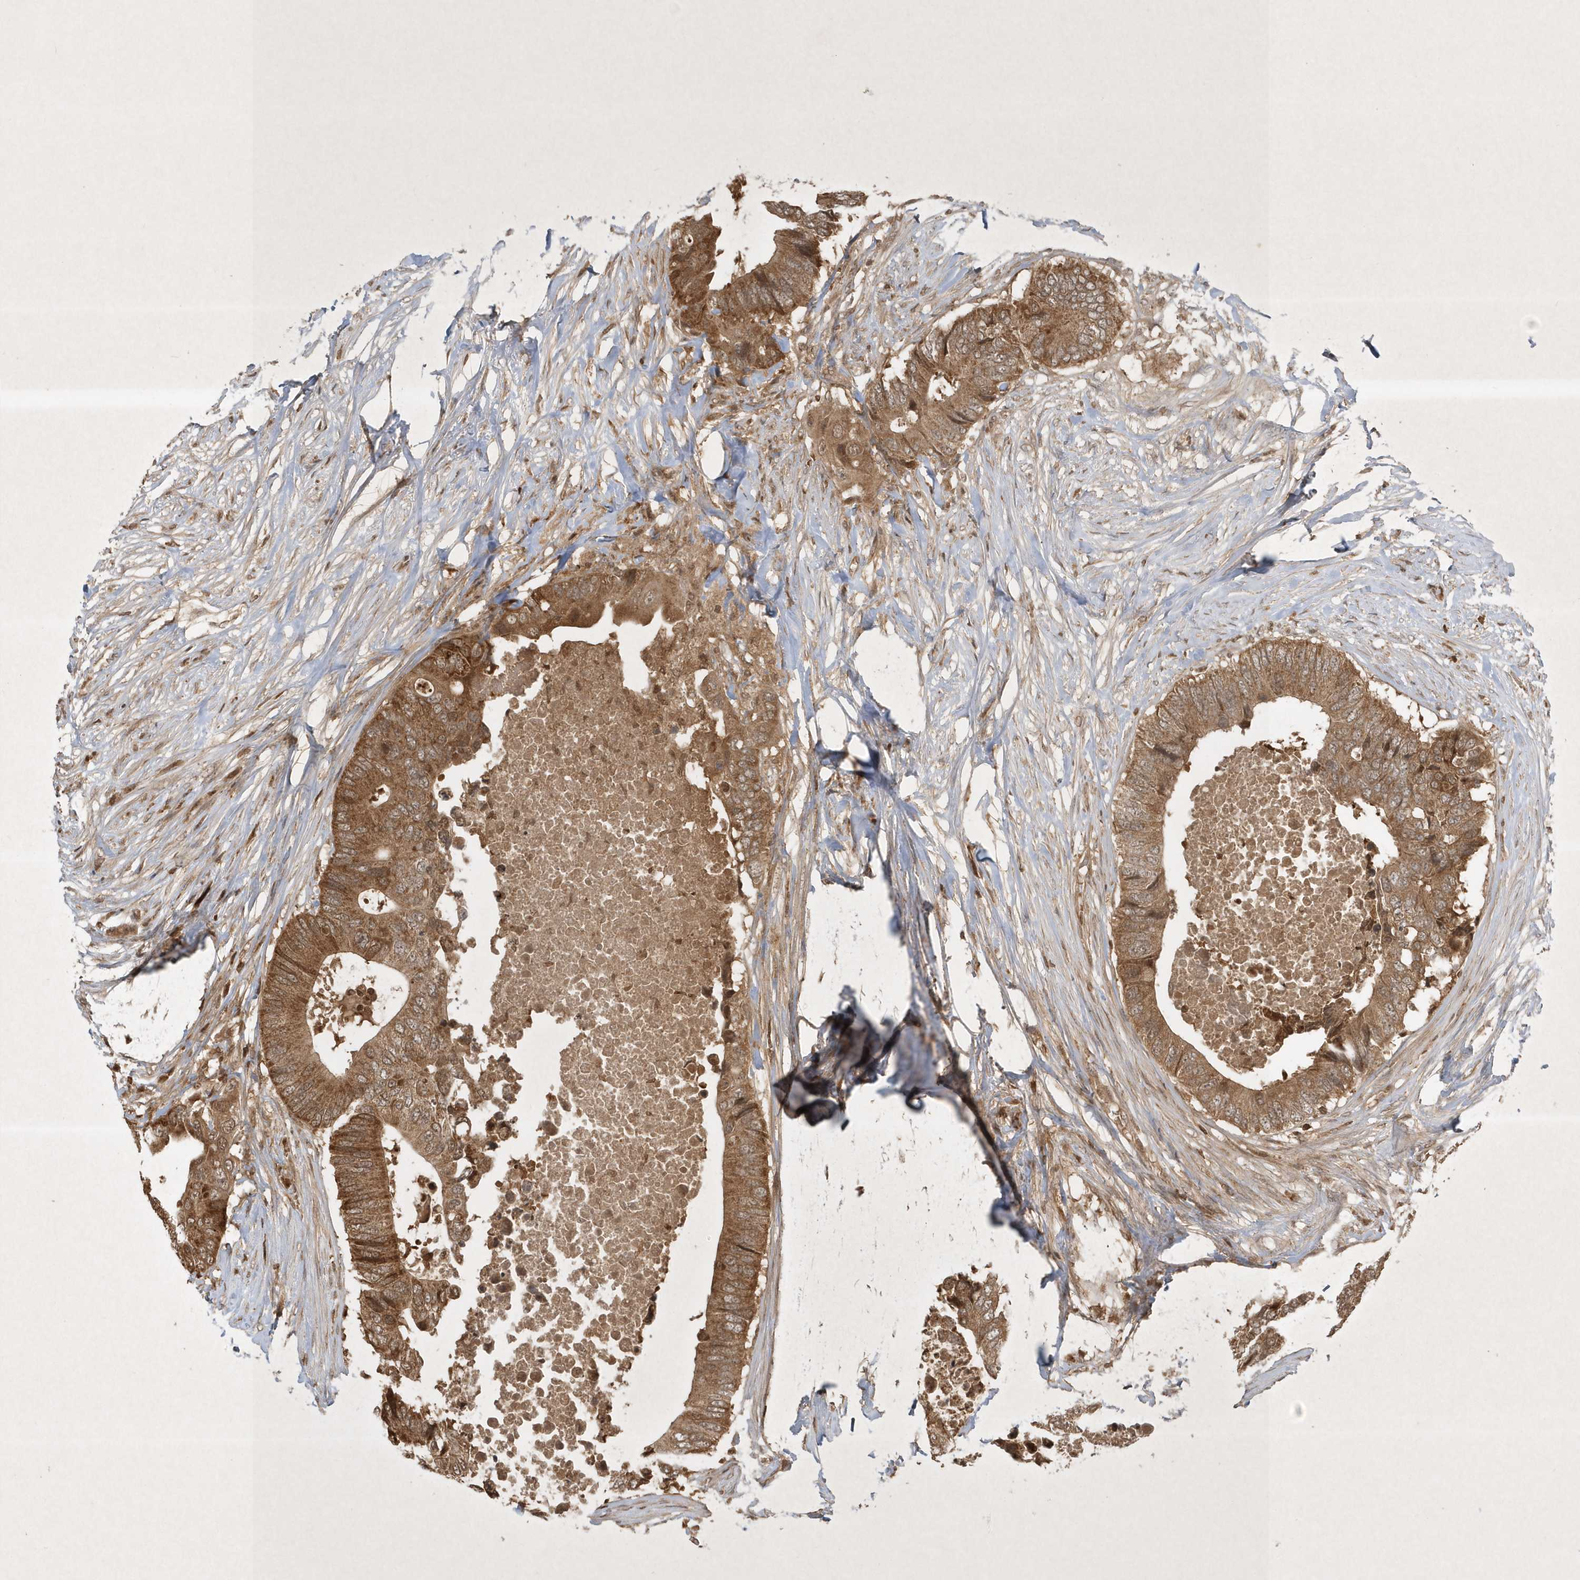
{"staining": {"intensity": "moderate", "quantity": ">75%", "location": "cytoplasmic/membranous"}, "tissue": "colorectal cancer", "cell_type": "Tumor cells", "image_type": "cancer", "snomed": [{"axis": "morphology", "description": "Adenocarcinoma, NOS"}, {"axis": "topography", "description": "Colon"}], "caption": "Colorectal cancer stained with a brown dye shows moderate cytoplasmic/membranous positive staining in approximately >75% of tumor cells.", "gene": "PLTP", "patient": {"sex": "male", "age": 71}}